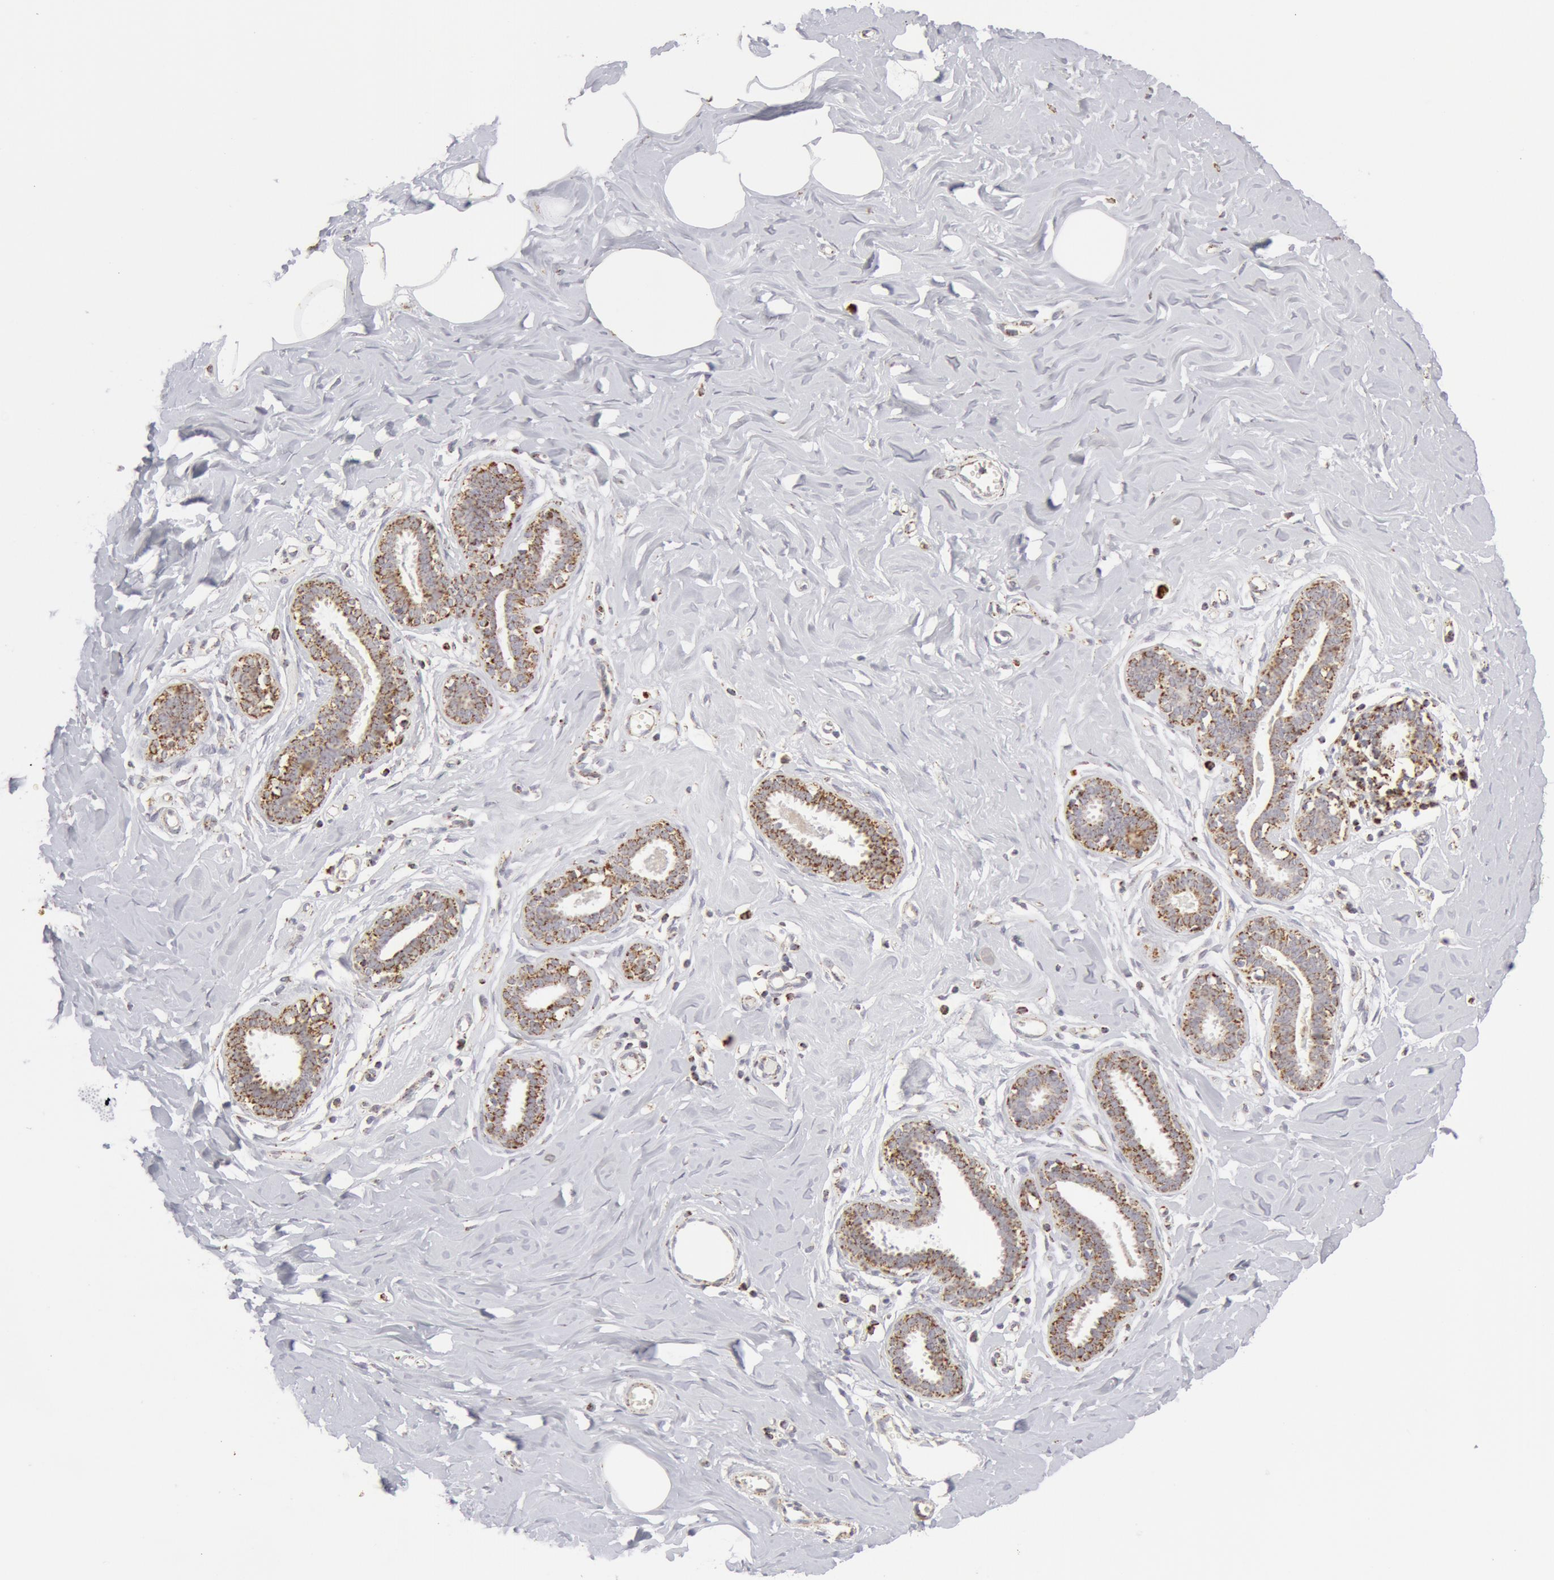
{"staining": {"intensity": "negative", "quantity": "none", "location": "none"}, "tissue": "breast", "cell_type": "Adipocytes", "image_type": "normal", "snomed": [{"axis": "morphology", "description": "Normal tissue, NOS"}, {"axis": "topography", "description": "Breast"}], "caption": "Breast was stained to show a protein in brown. There is no significant positivity in adipocytes. (DAB IHC, high magnification).", "gene": "ATP5F1B", "patient": {"sex": "female", "age": 45}}